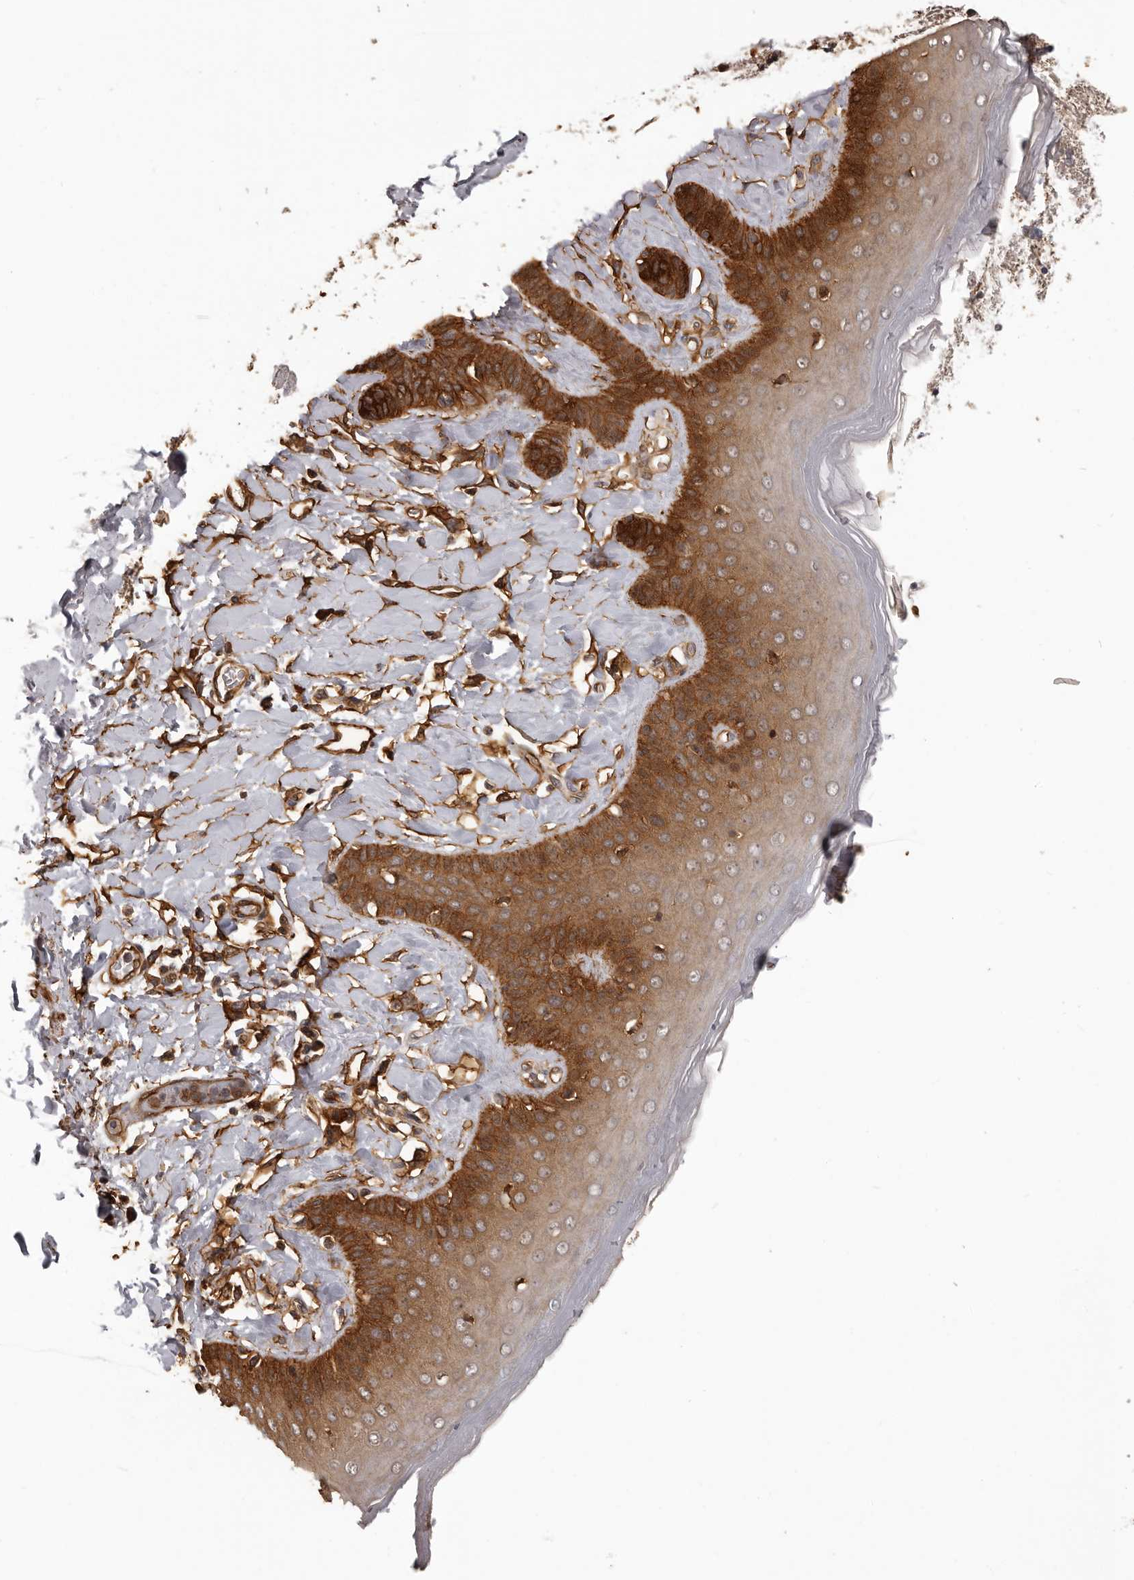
{"staining": {"intensity": "strong", "quantity": "25%-75%", "location": "cytoplasmic/membranous"}, "tissue": "skin", "cell_type": "Epidermal cells", "image_type": "normal", "snomed": [{"axis": "morphology", "description": "Normal tissue, NOS"}, {"axis": "topography", "description": "Anal"}], "caption": "This micrograph reveals IHC staining of normal skin, with high strong cytoplasmic/membranous expression in about 25%-75% of epidermal cells.", "gene": "SLITRK6", "patient": {"sex": "male", "age": 69}}